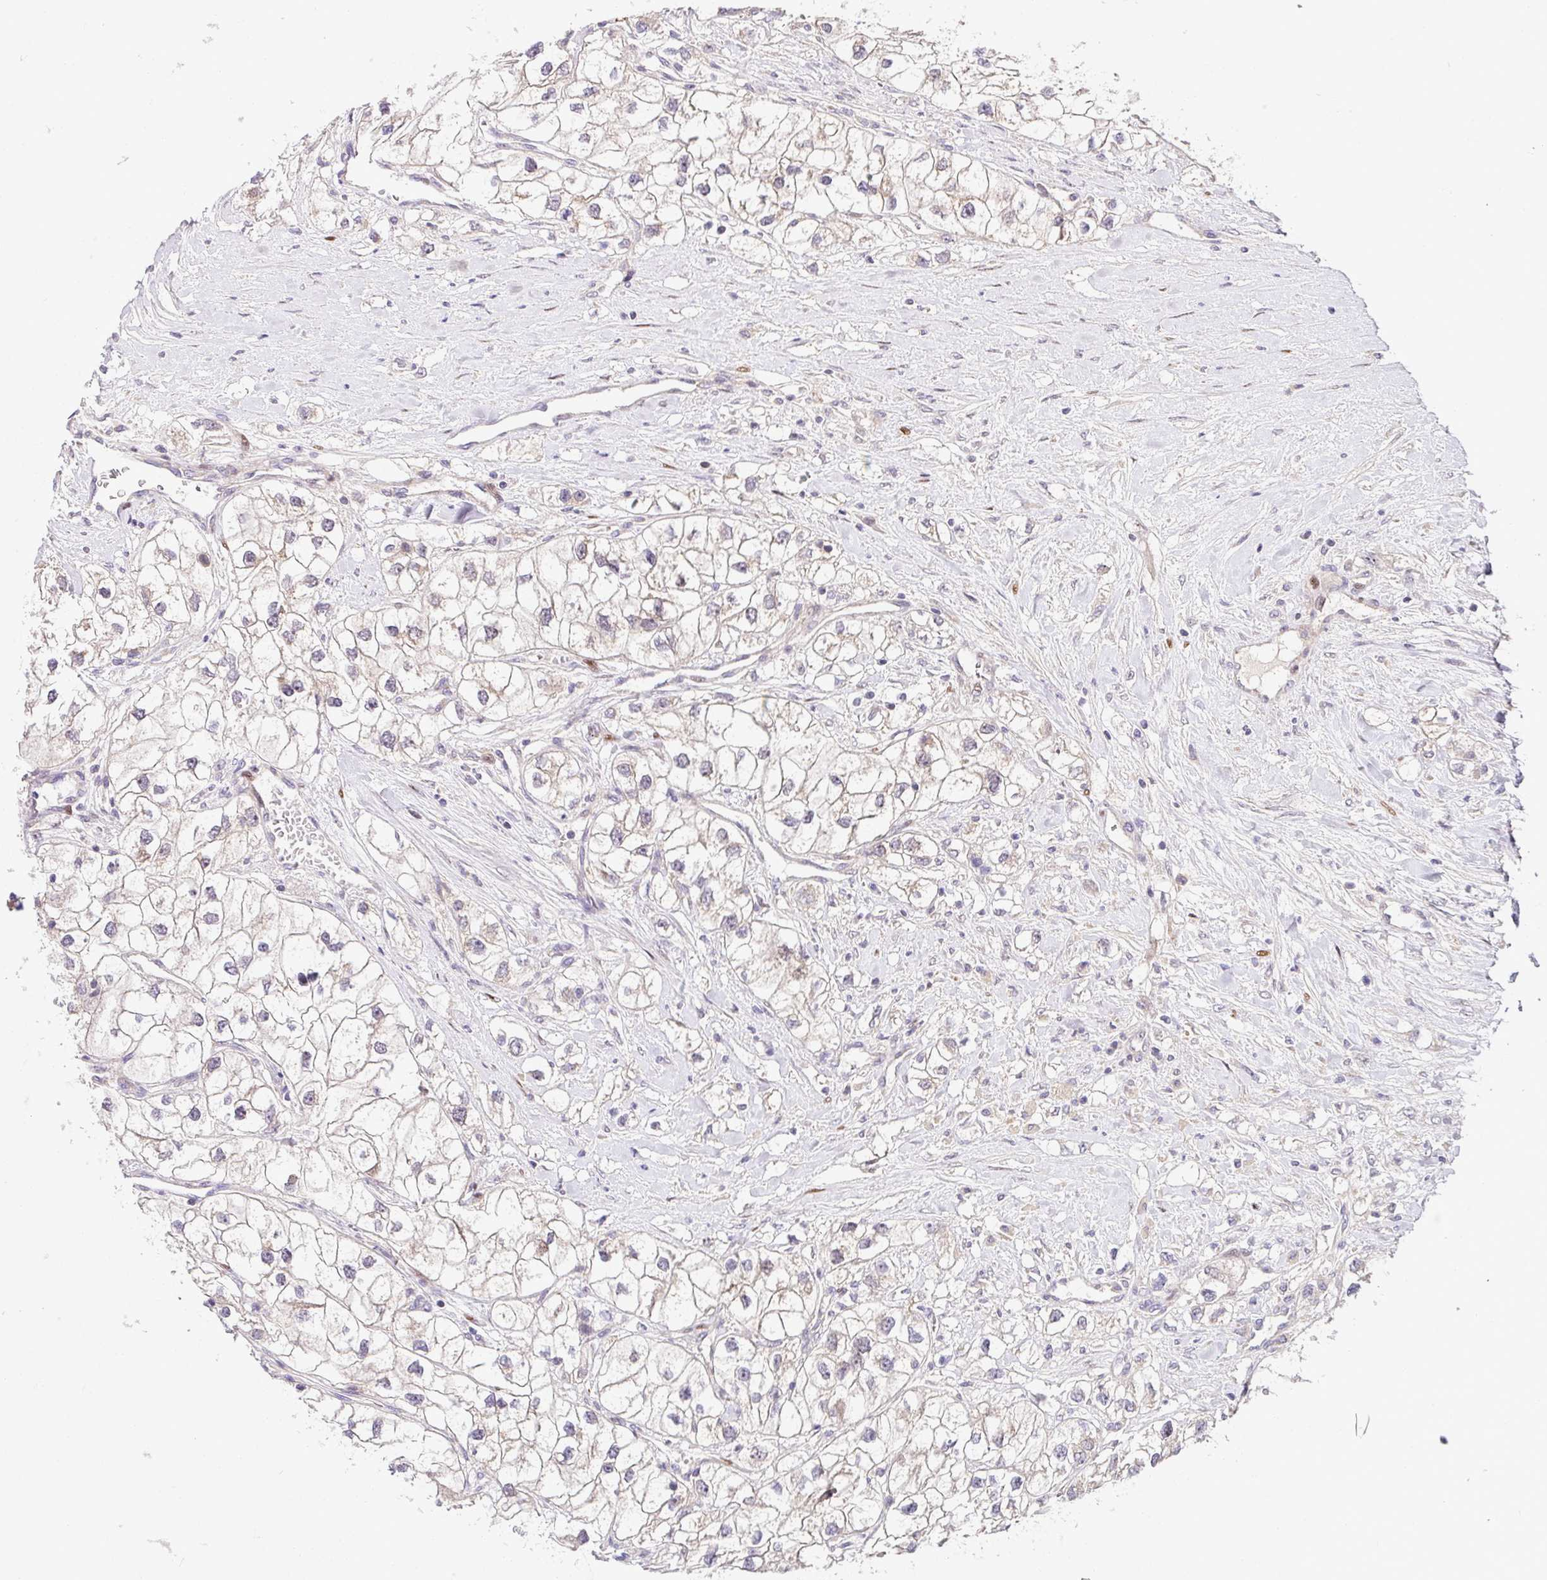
{"staining": {"intensity": "negative", "quantity": "none", "location": "none"}, "tissue": "renal cancer", "cell_type": "Tumor cells", "image_type": "cancer", "snomed": [{"axis": "morphology", "description": "Adenocarcinoma, NOS"}, {"axis": "topography", "description": "Kidney"}], "caption": "High power microscopy photomicrograph of an immunohistochemistry (IHC) micrograph of adenocarcinoma (renal), revealing no significant staining in tumor cells.", "gene": "SARS2", "patient": {"sex": "male", "age": 59}}